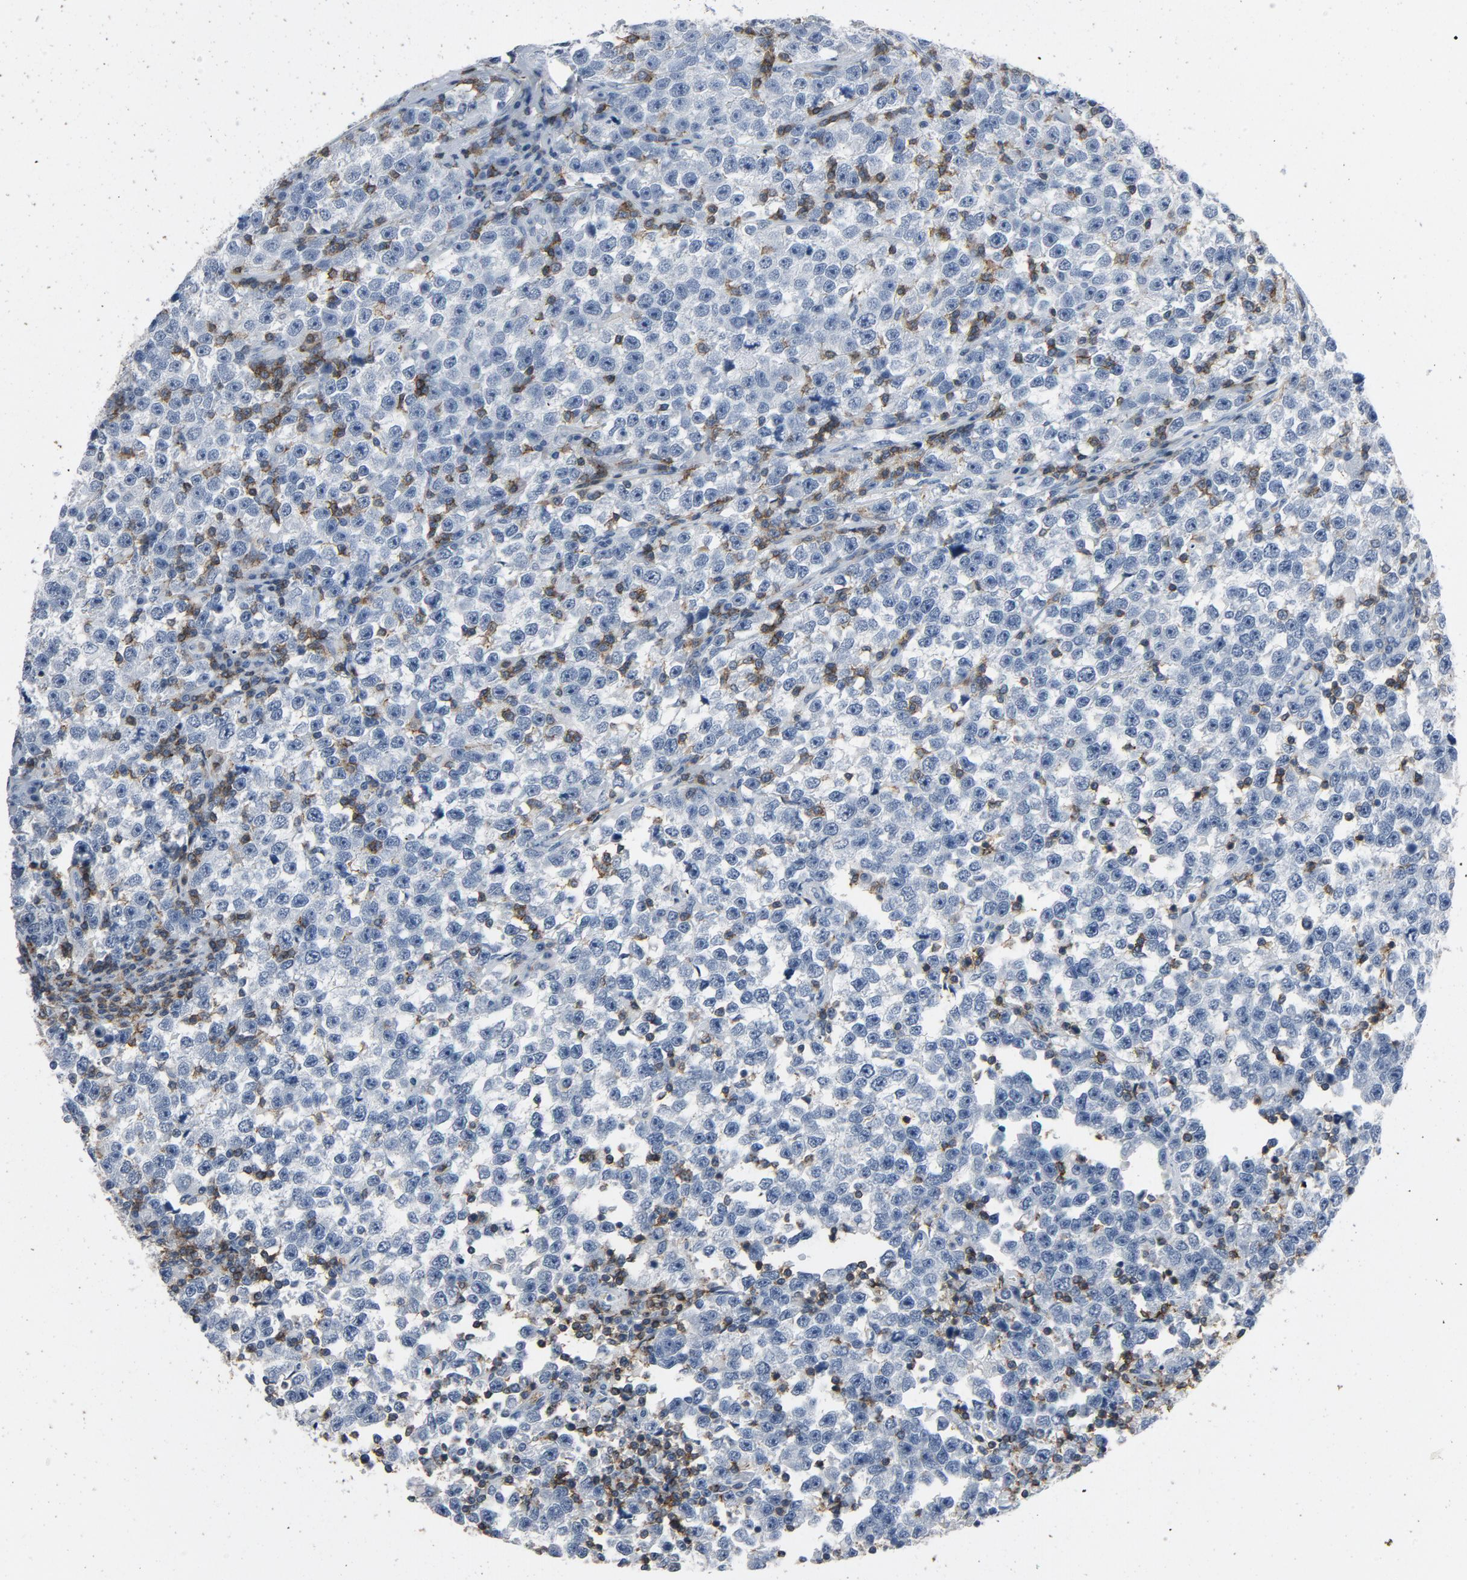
{"staining": {"intensity": "negative", "quantity": "none", "location": "none"}, "tissue": "testis cancer", "cell_type": "Tumor cells", "image_type": "cancer", "snomed": [{"axis": "morphology", "description": "Seminoma, NOS"}, {"axis": "topography", "description": "Testis"}], "caption": "Immunohistochemistry (IHC) histopathology image of human testis cancer (seminoma) stained for a protein (brown), which reveals no staining in tumor cells.", "gene": "LCK", "patient": {"sex": "male", "age": 43}}